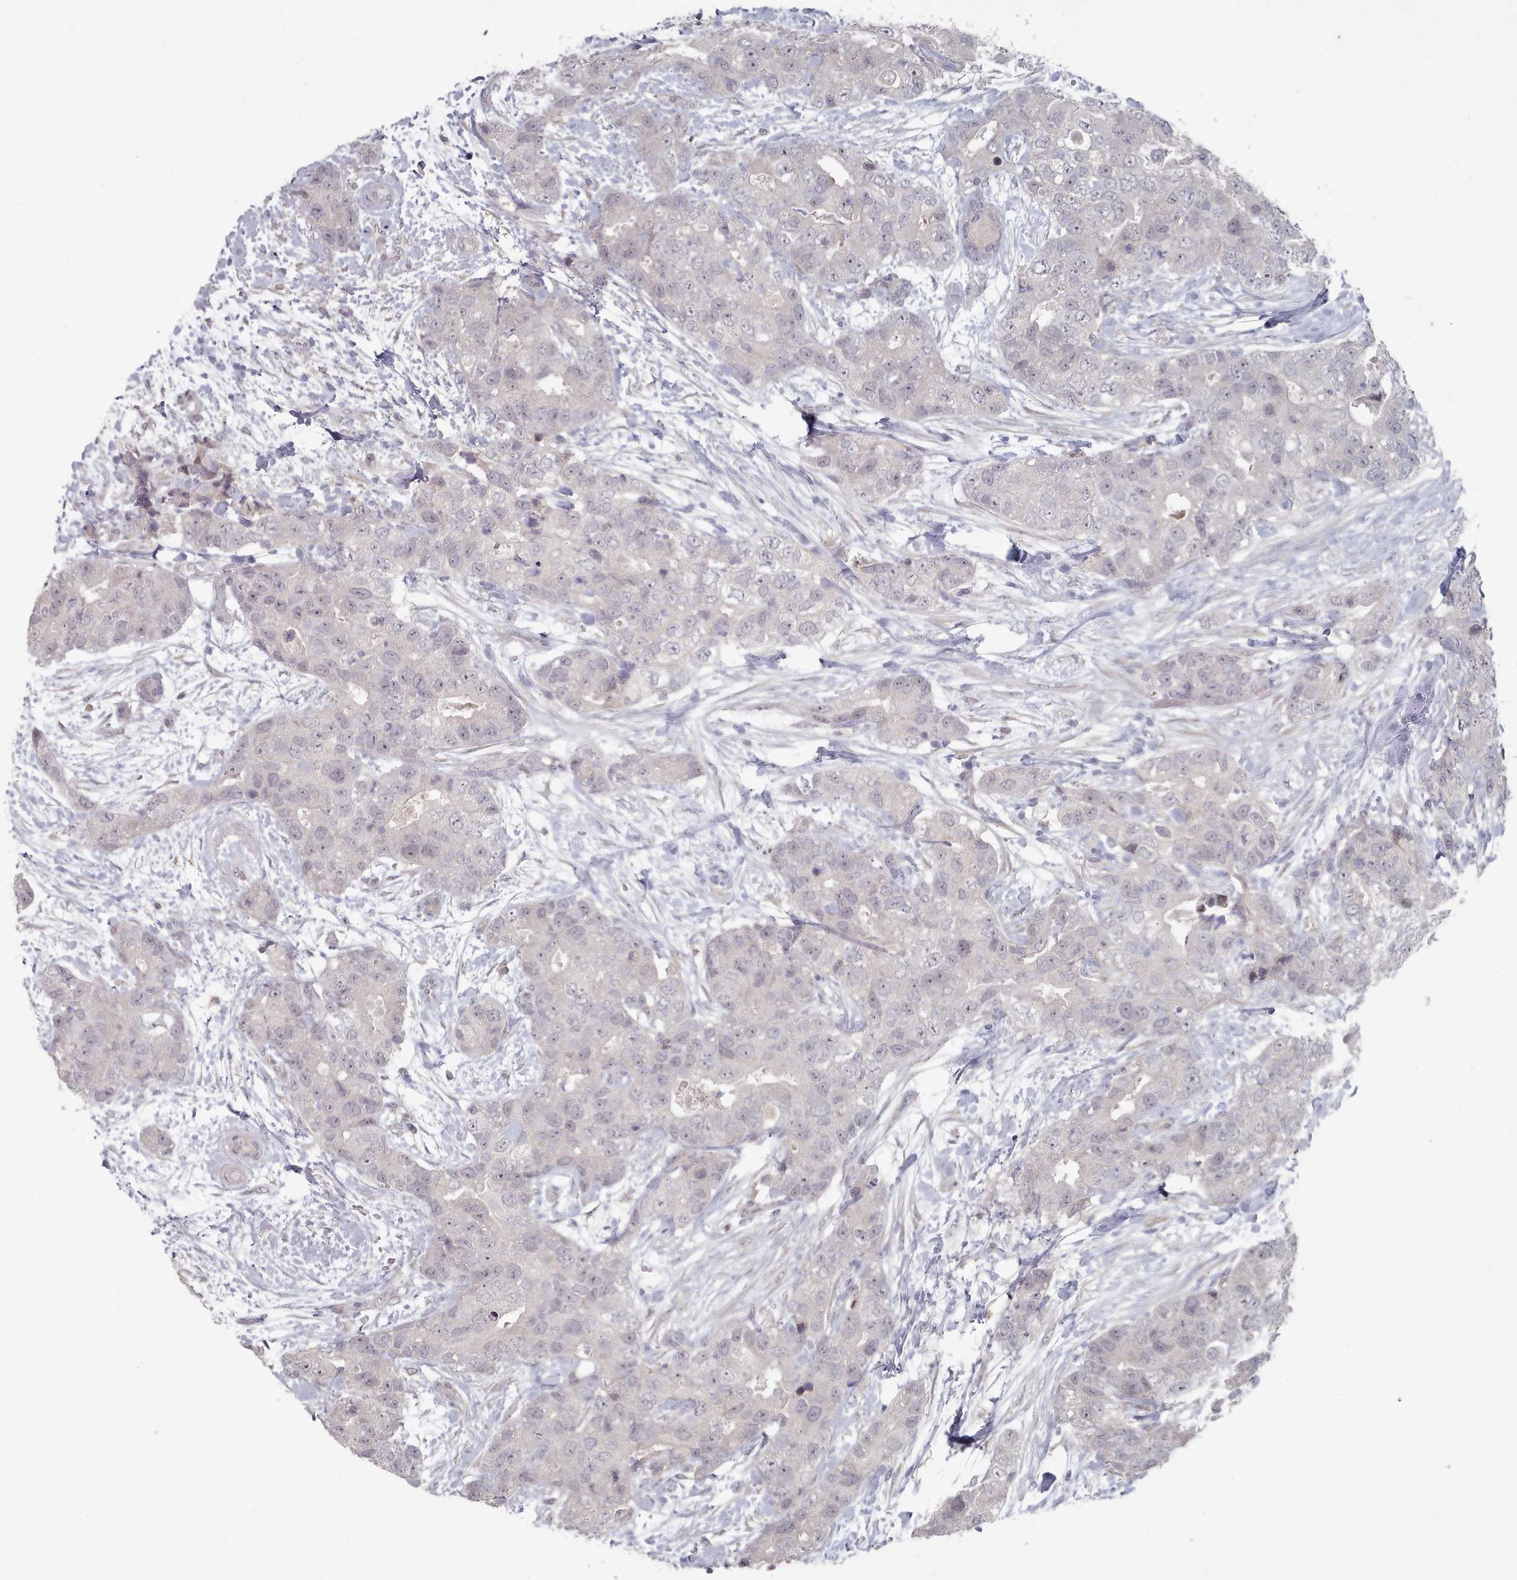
{"staining": {"intensity": "negative", "quantity": "none", "location": "none"}, "tissue": "breast cancer", "cell_type": "Tumor cells", "image_type": "cancer", "snomed": [{"axis": "morphology", "description": "Duct carcinoma"}, {"axis": "topography", "description": "Breast"}], "caption": "An IHC image of breast infiltrating ductal carcinoma is shown. There is no staining in tumor cells of breast infiltrating ductal carcinoma.", "gene": "COL8A2", "patient": {"sex": "female", "age": 62}}